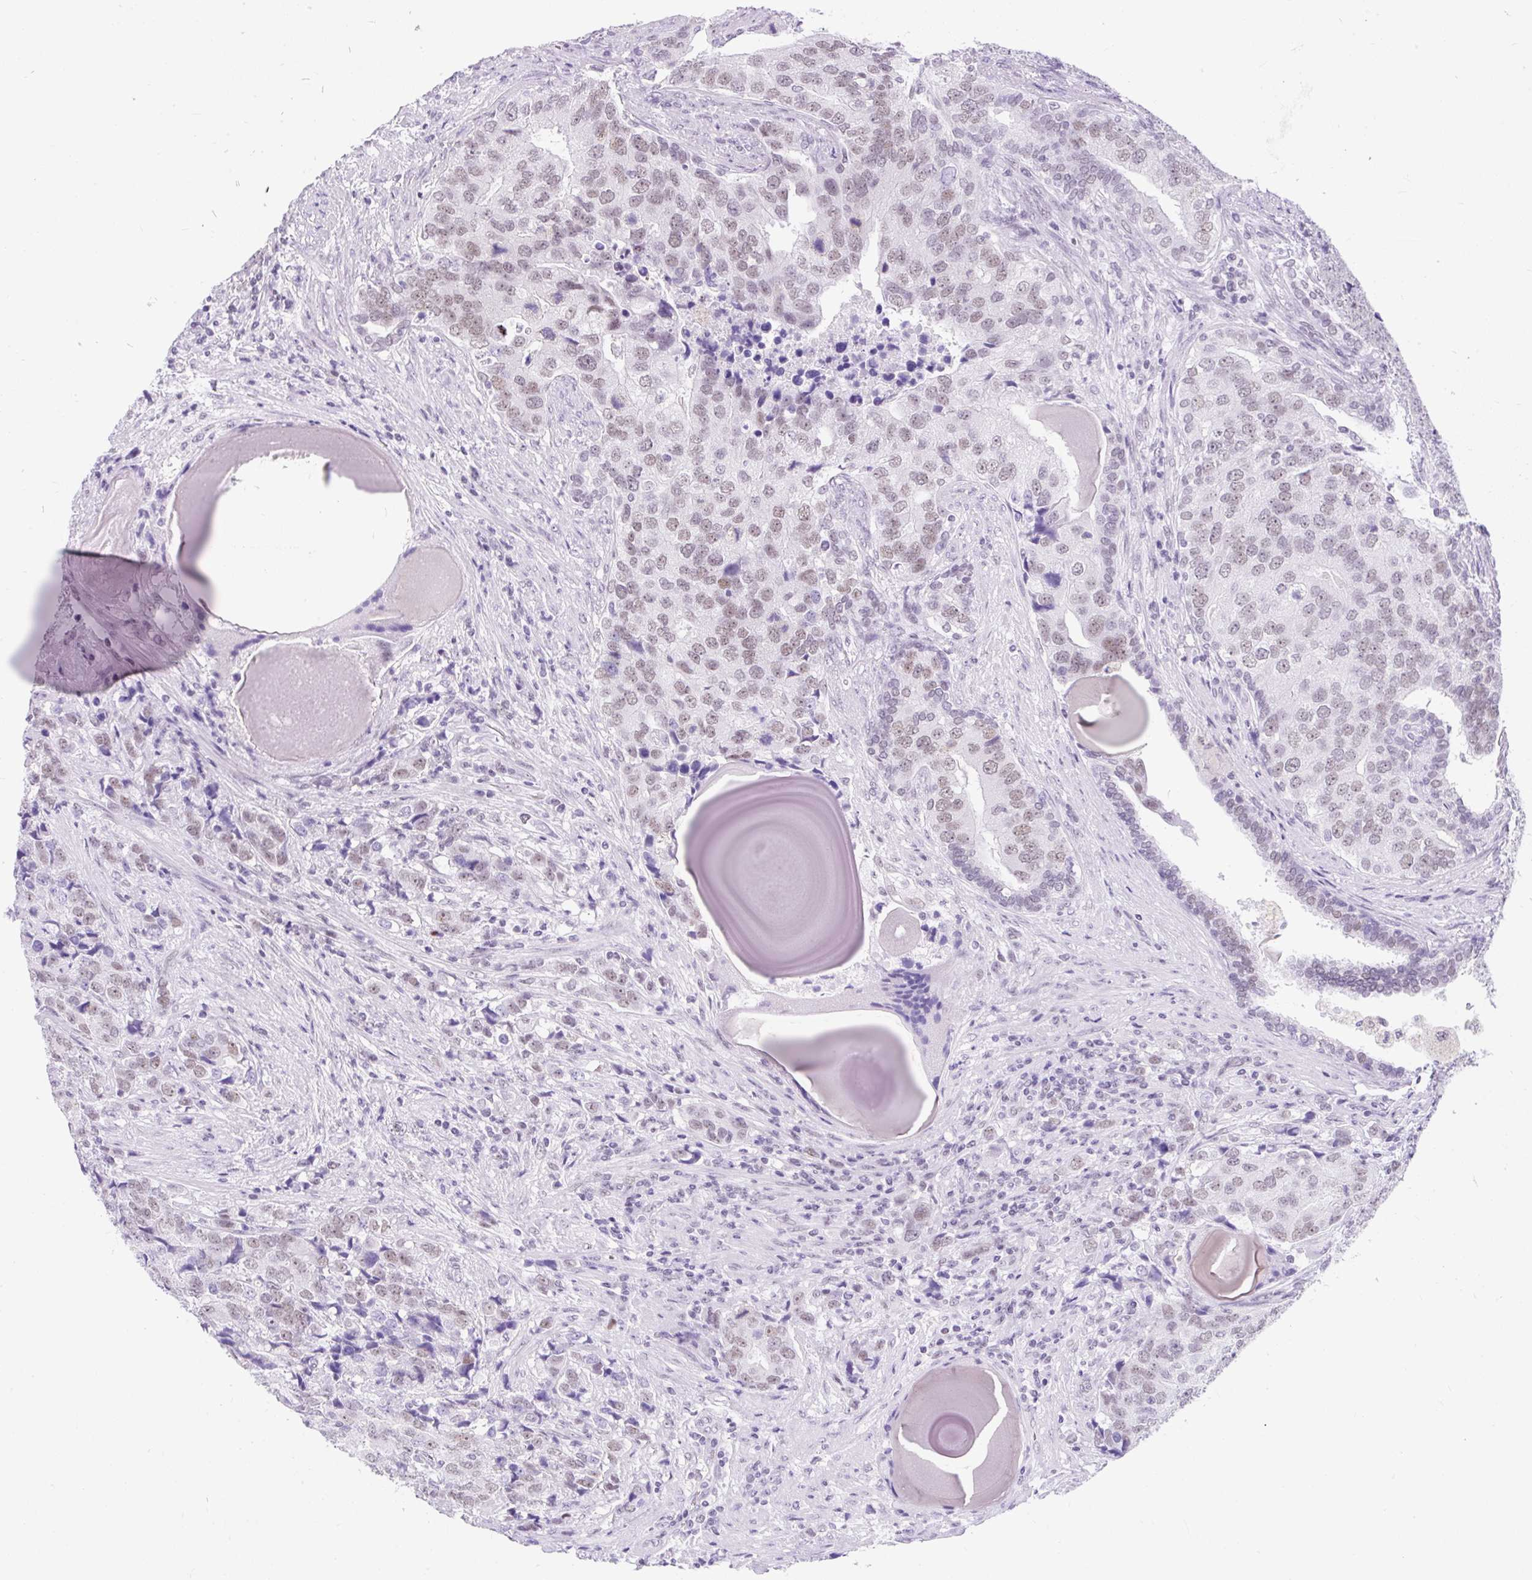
{"staining": {"intensity": "weak", "quantity": "25%-75%", "location": "nuclear"}, "tissue": "prostate cancer", "cell_type": "Tumor cells", "image_type": "cancer", "snomed": [{"axis": "morphology", "description": "Adenocarcinoma, High grade"}, {"axis": "topography", "description": "Prostate"}], "caption": "Immunohistochemical staining of human high-grade adenocarcinoma (prostate) demonstrates low levels of weak nuclear protein staining in about 25%-75% of tumor cells.", "gene": "PLCXD2", "patient": {"sex": "male", "age": 68}}